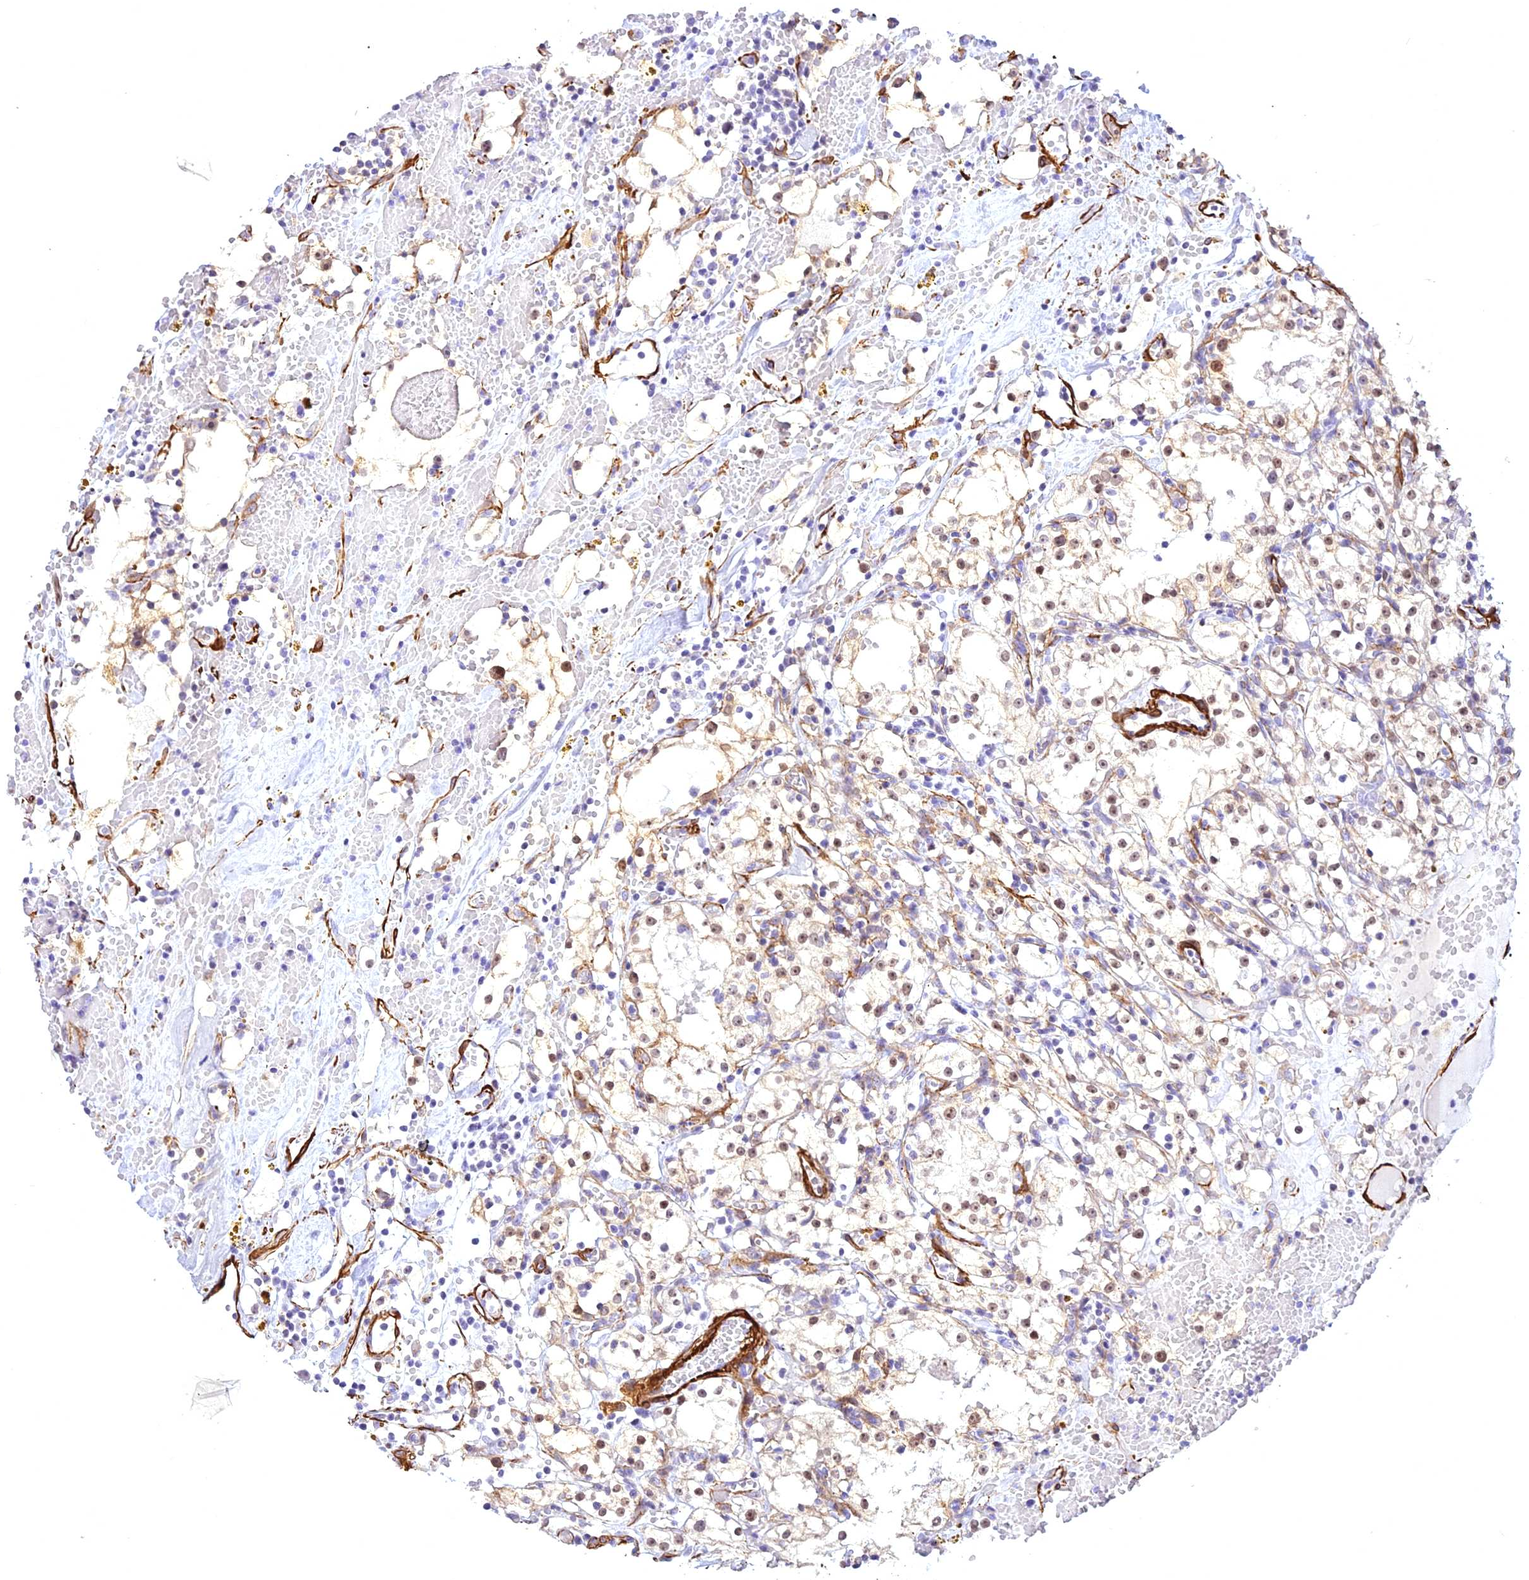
{"staining": {"intensity": "weak", "quantity": "25%-75%", "location": "nuclear"}, "tissue": "renal cancer", "cell_type": "Tumor cells", "image_type": "cancer", "snomed": [{"axis": "morphology", "description": "Adenocarcinoma, NOS"}, {"axis": "topography", "description": "Kidney"}], "caption": "Protein expression analysis of renal cancer (adenocarcinoma) exhibits weak nuclear staining in about 25%-75% of tumor cells.", "gene": "CENPV", "patient": {"sex": "male", "age": 56}}